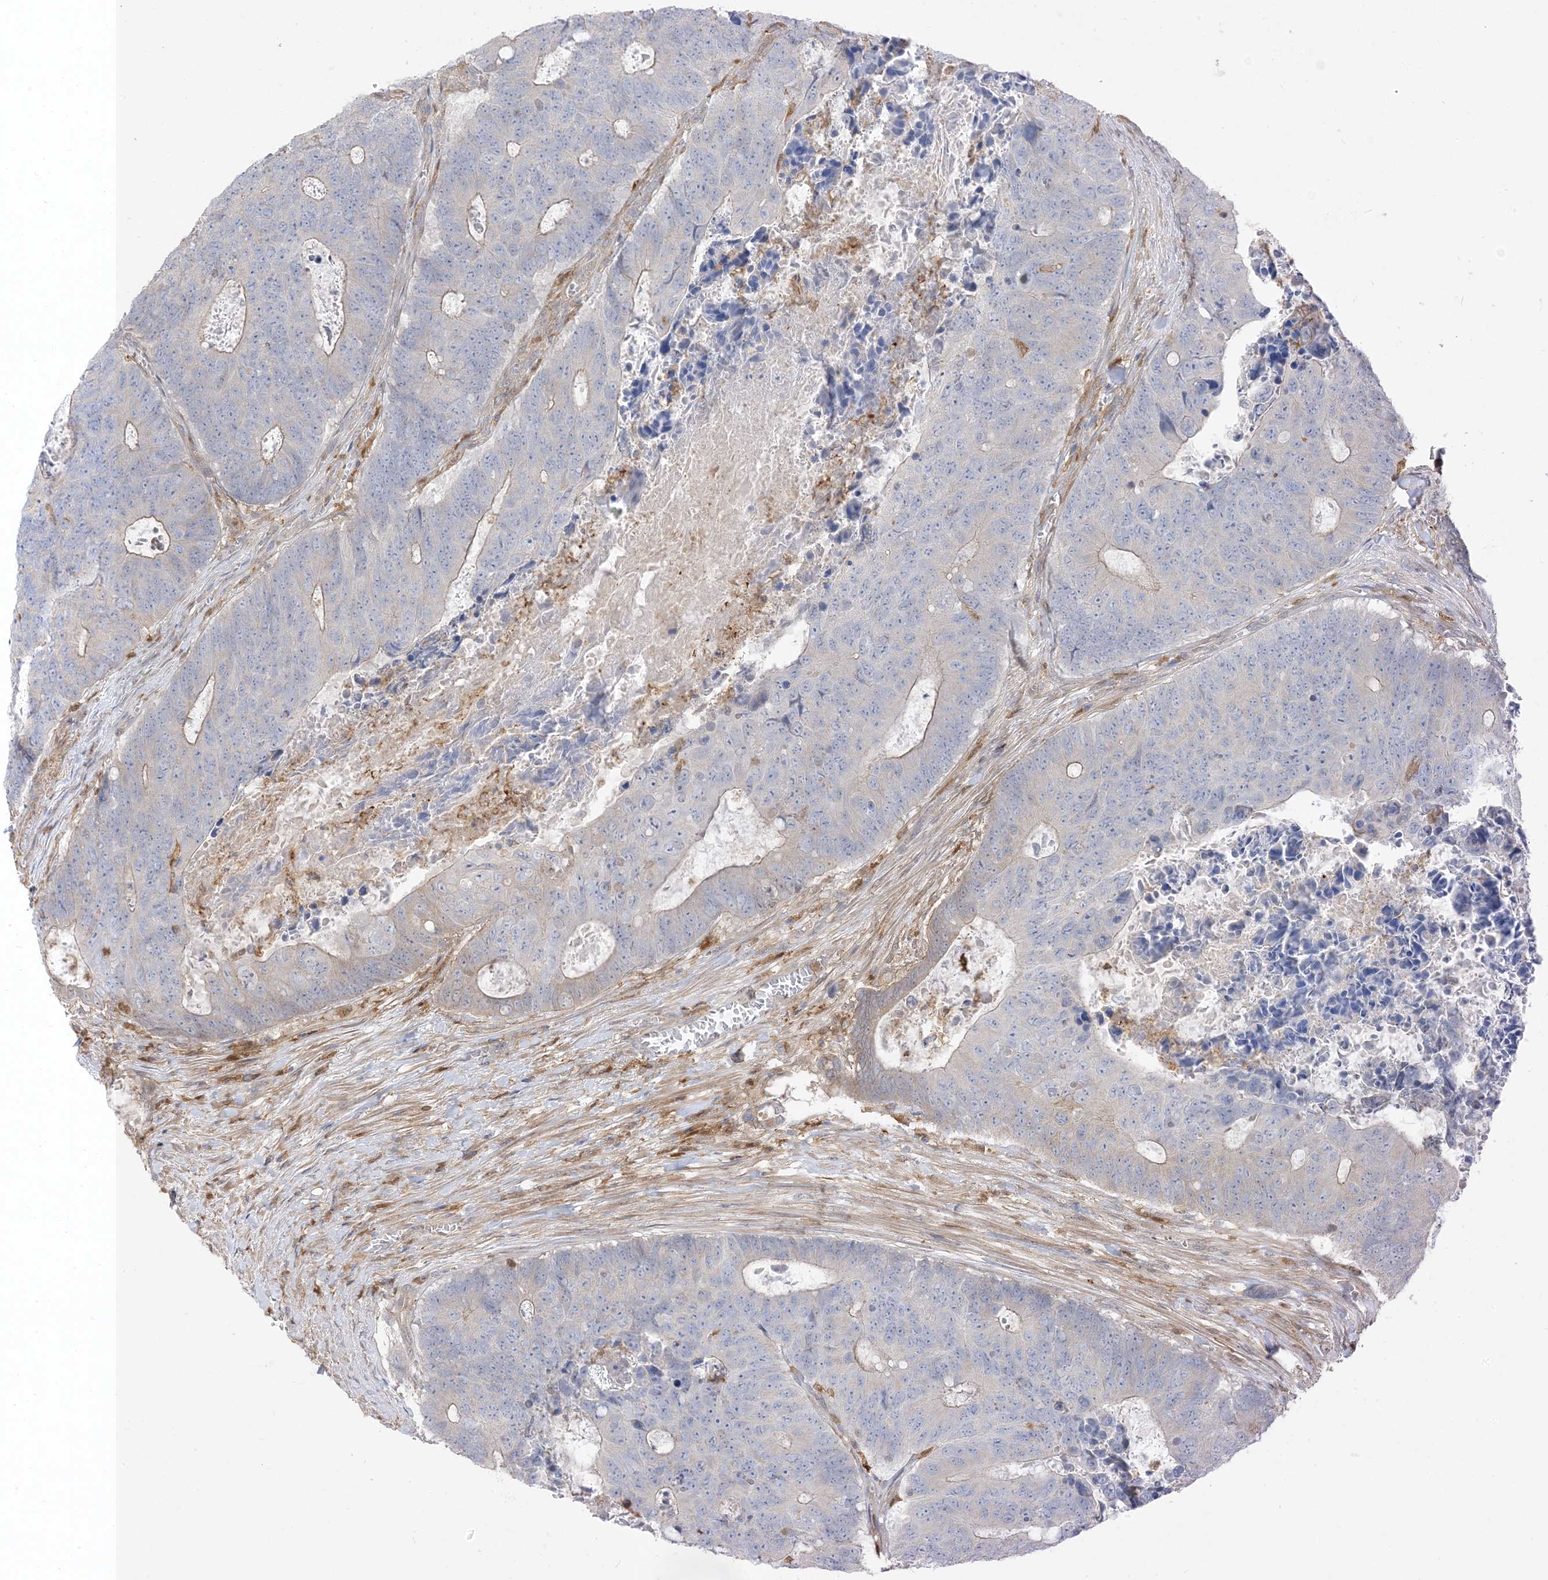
{"staining": {"intensity": "negative", "quantity": "none", "location": "none"}, "tissue": "colorectal cancer", "cell_type": "Tumor cells", "image_type": "cancer", "snomed": [{"axis": "morphology", "description": "Adenocarcinoma, NOS"}, {"axis": "topography", "description": "Colon"}], "caption": "Protein analysis of colorectal adenocarcinoma displays no significant expression in tumor cells.", "gene": "NAGK", "patient": {"sex": "male", "age": 87}}